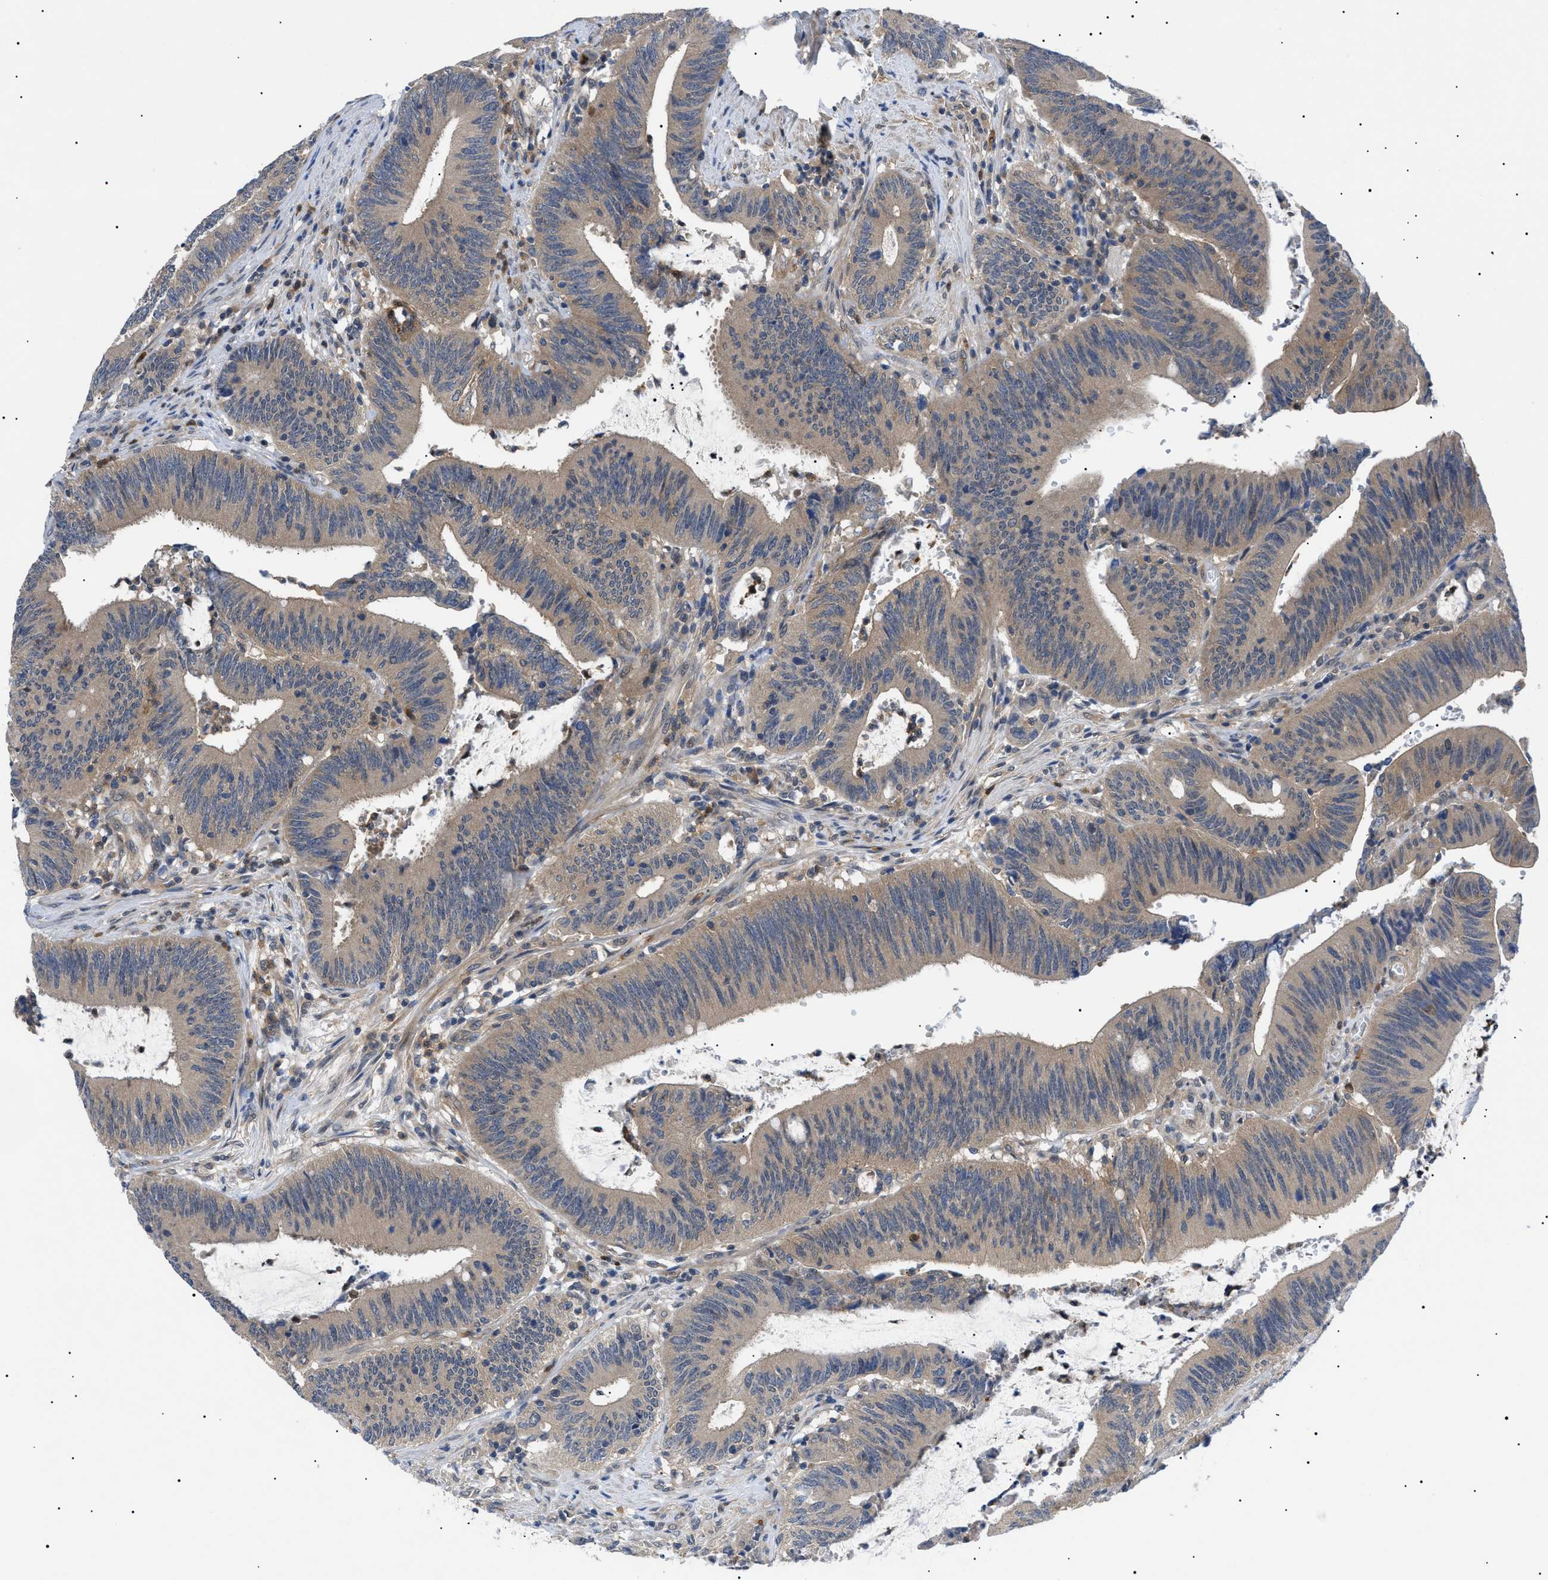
{"staining": {"intensity": "moderate", "quantity": ">75%", "location": "cytoplasmic/membranous"}, "tissue": "colorectal cancer", "cell_type": "Tumor cells", "image_type": "cancer", "snomed": [{"axis": "morphology", "description": "Normal tissue, NOS"}, {"axis": "morphology", "description": "Adenocarcinoma, NOS"}, {"axis": "topography", "description": "Rectum"}], "caption": "Colorectal cancer was stained to show a protein in brown. There is medium levels of moderate cytoplasmic/membranous positivity in approximately >75% of tumor cells.", "gene": "RIPK1", "patient": {"sex": "female", "age": 66}}